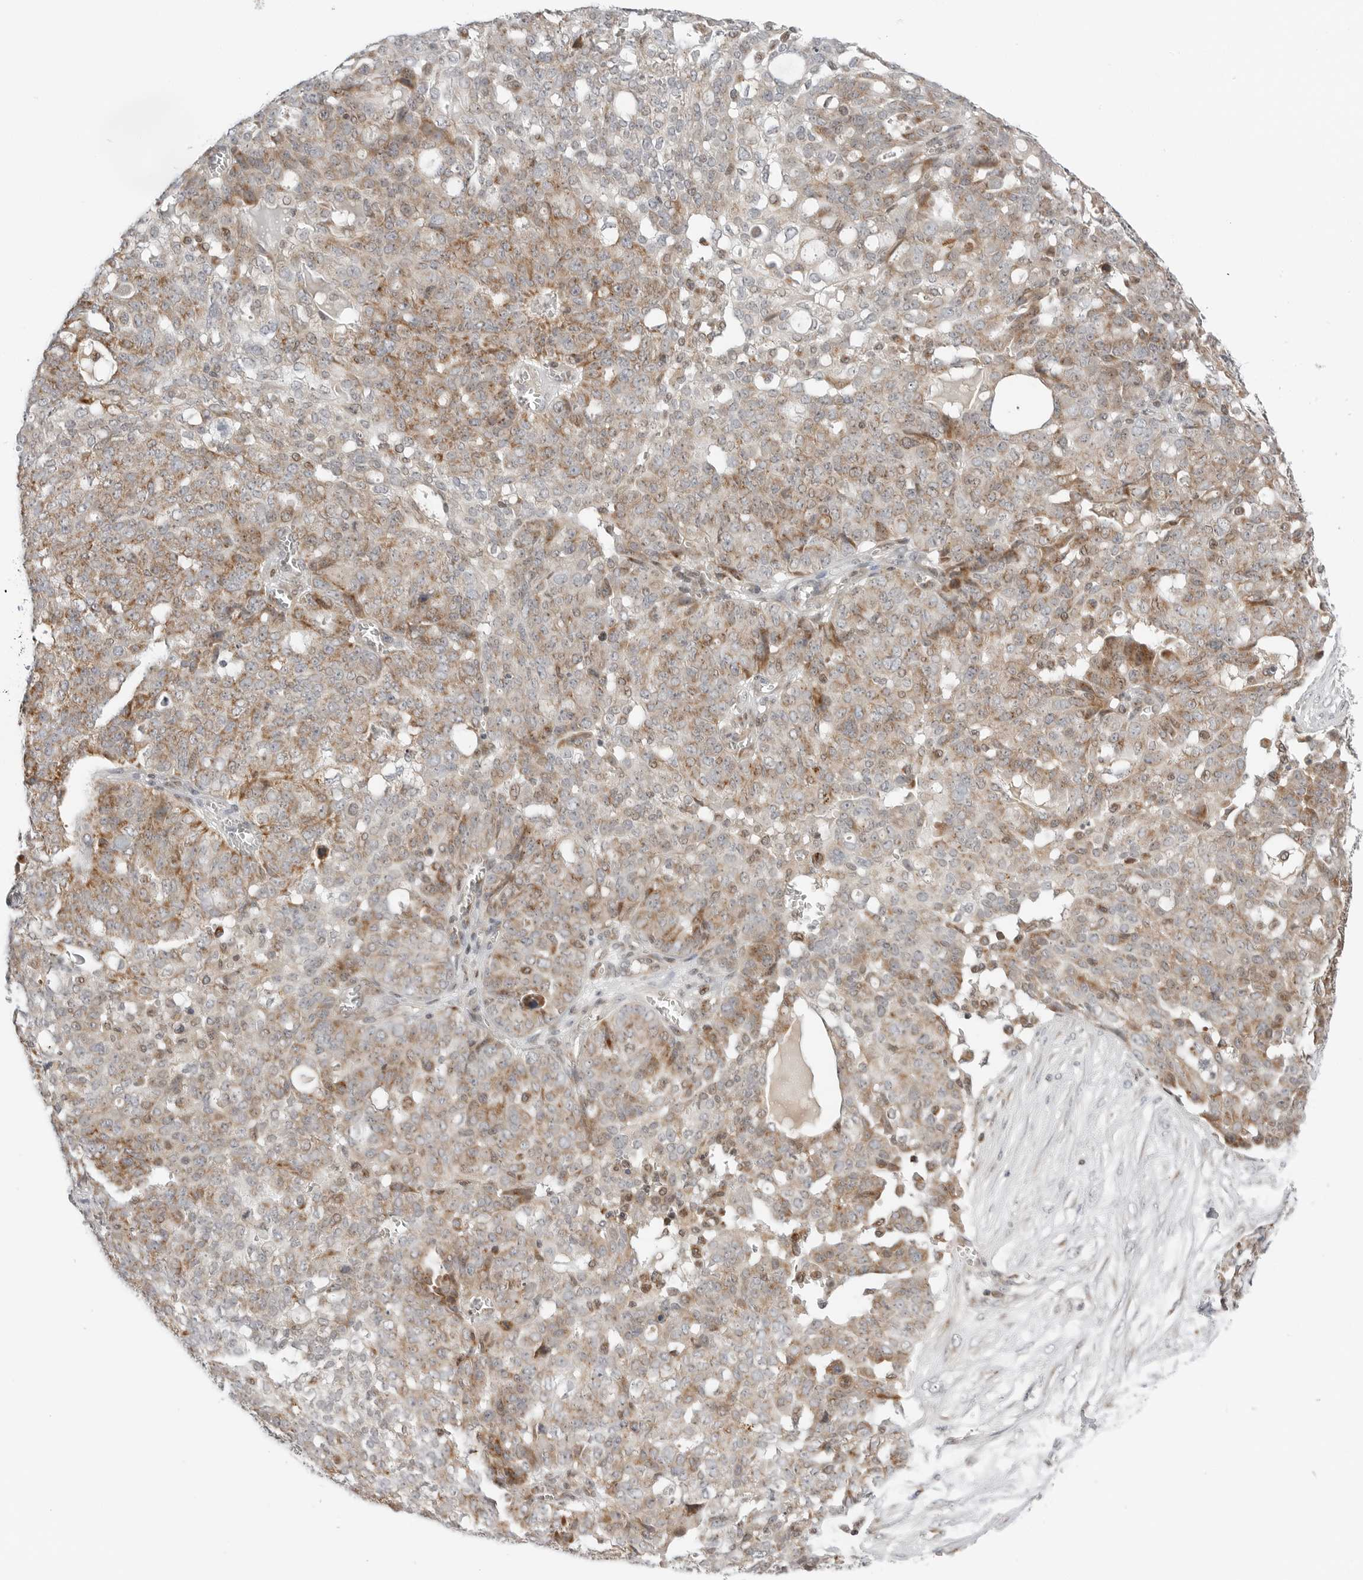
{"staining": {"intensity": "moderate", "quantity": "25%-75%", "location": "cytoplasmic/membranous"}, "tissue": "ovarian cancer", "cell_type": "Tumor cells", "image_type": "cancer", "snomed": [{"axis": "morphology", "description": "Cystadenocarcinoma, serous, NOS"}, {"axis": "topography", "description": "Soft tissue"}, {"axis": "topography", "description": "Ovary"}], "caption": "This is an image of immunohistochemistry (IHC) staining of ovarian cancer, which shows moderate staining in the cytoplasmic/membranous of tumor cells.", "gene": "DYRK4", "patient": {"sex": "female", "age": 57}}